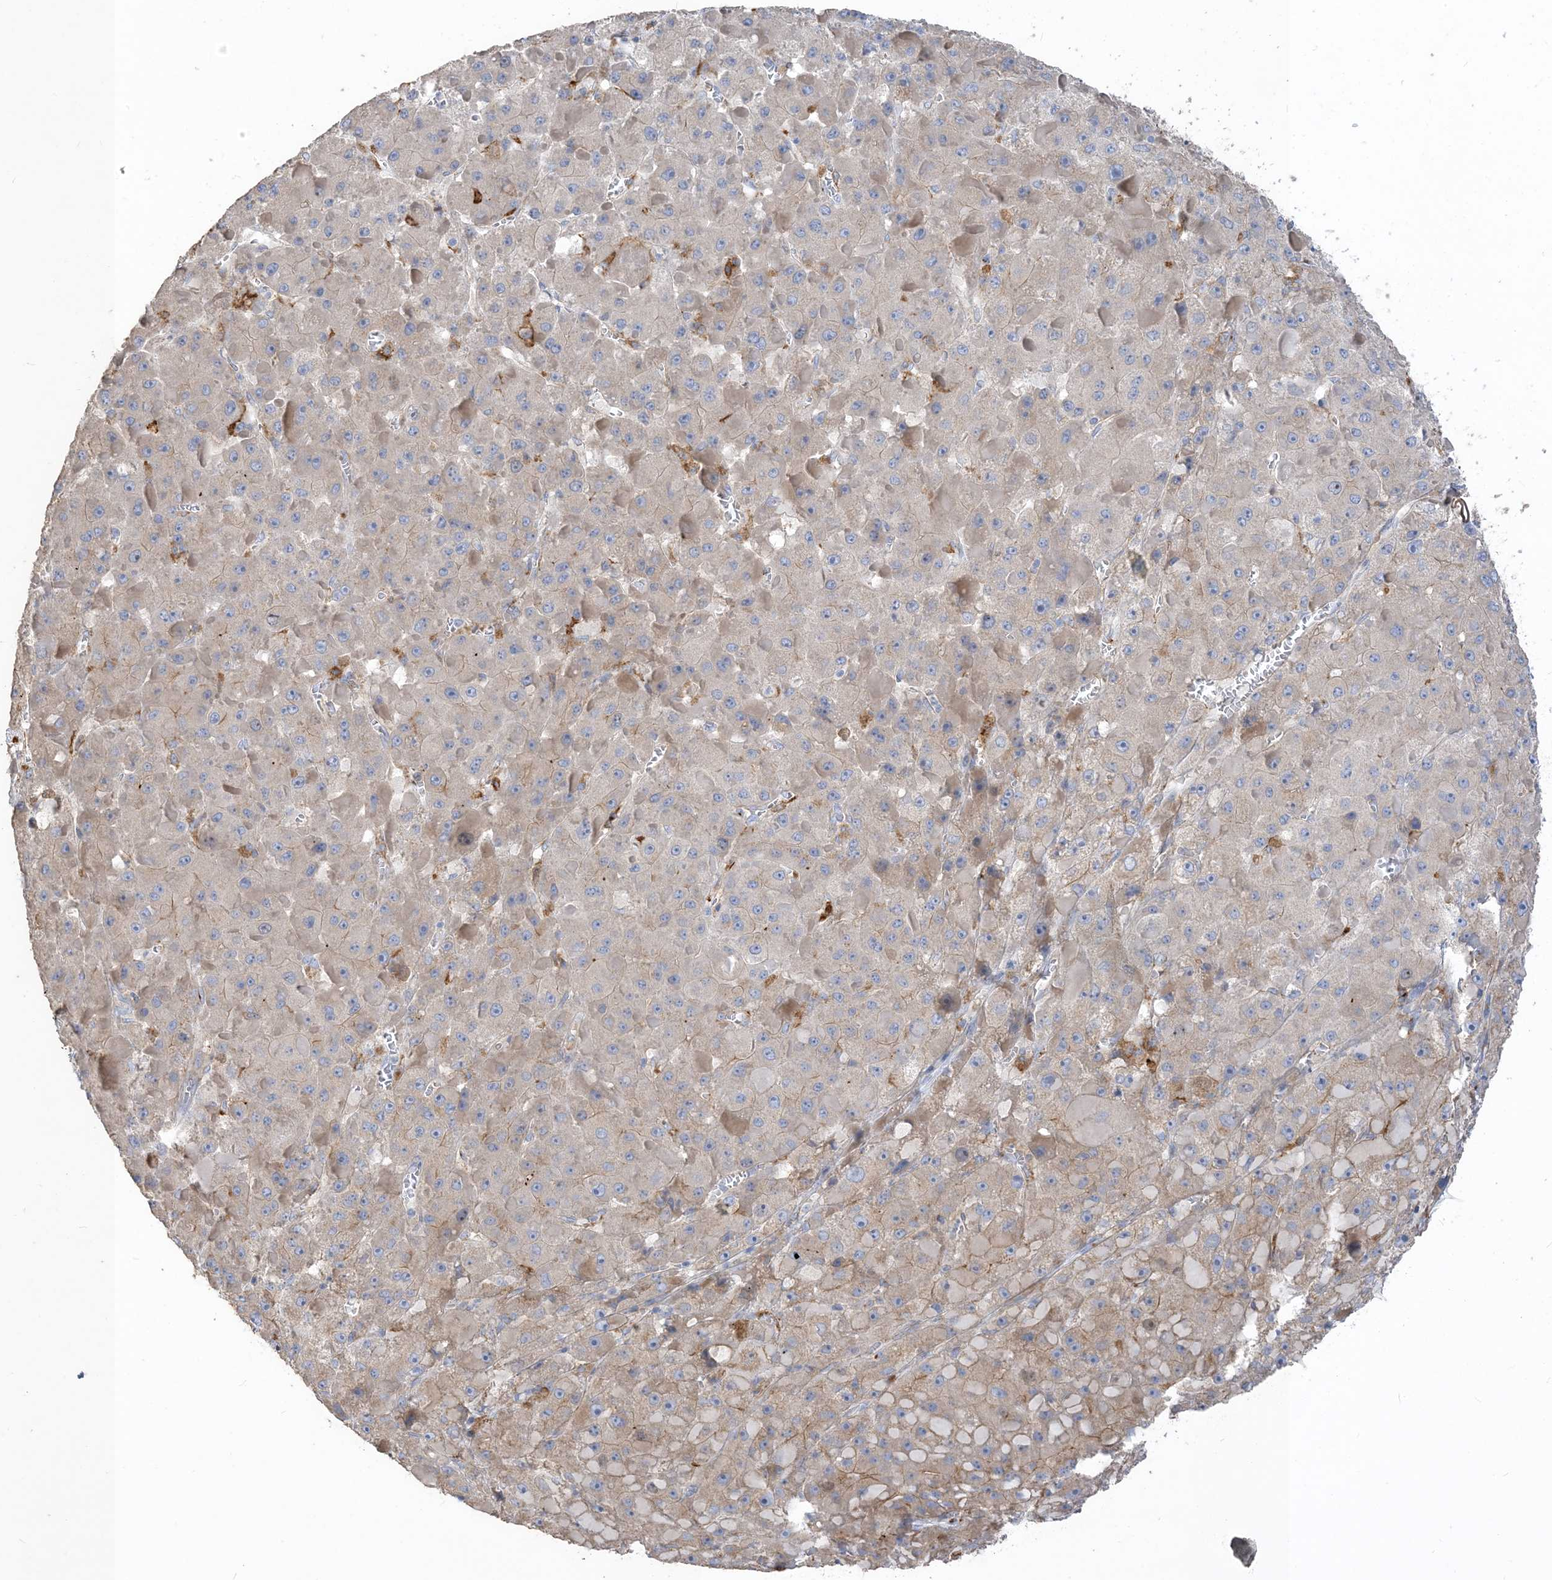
{"staining": {"intensity": "weak", "quantity": "25%-75%", "location": "cytoplasmic/membranous"}, "tissue": "liver cancer", "cell_type": "Tumor cells", "image_type": "cancer", "snomed": [{"axis": "morphology", "description": "Carcinoma, Hepatocellular, NOS"}, {"axis": "topography", "description": "Liver"}], "caption": "Hepatocellular carcinoma (liver) tissue exhibits weak cytoplasmic/membranous expression in about 25%-75% of tumor cells", "gene": "PEAR1", "patient": {"sex": "female", "age": 73}}